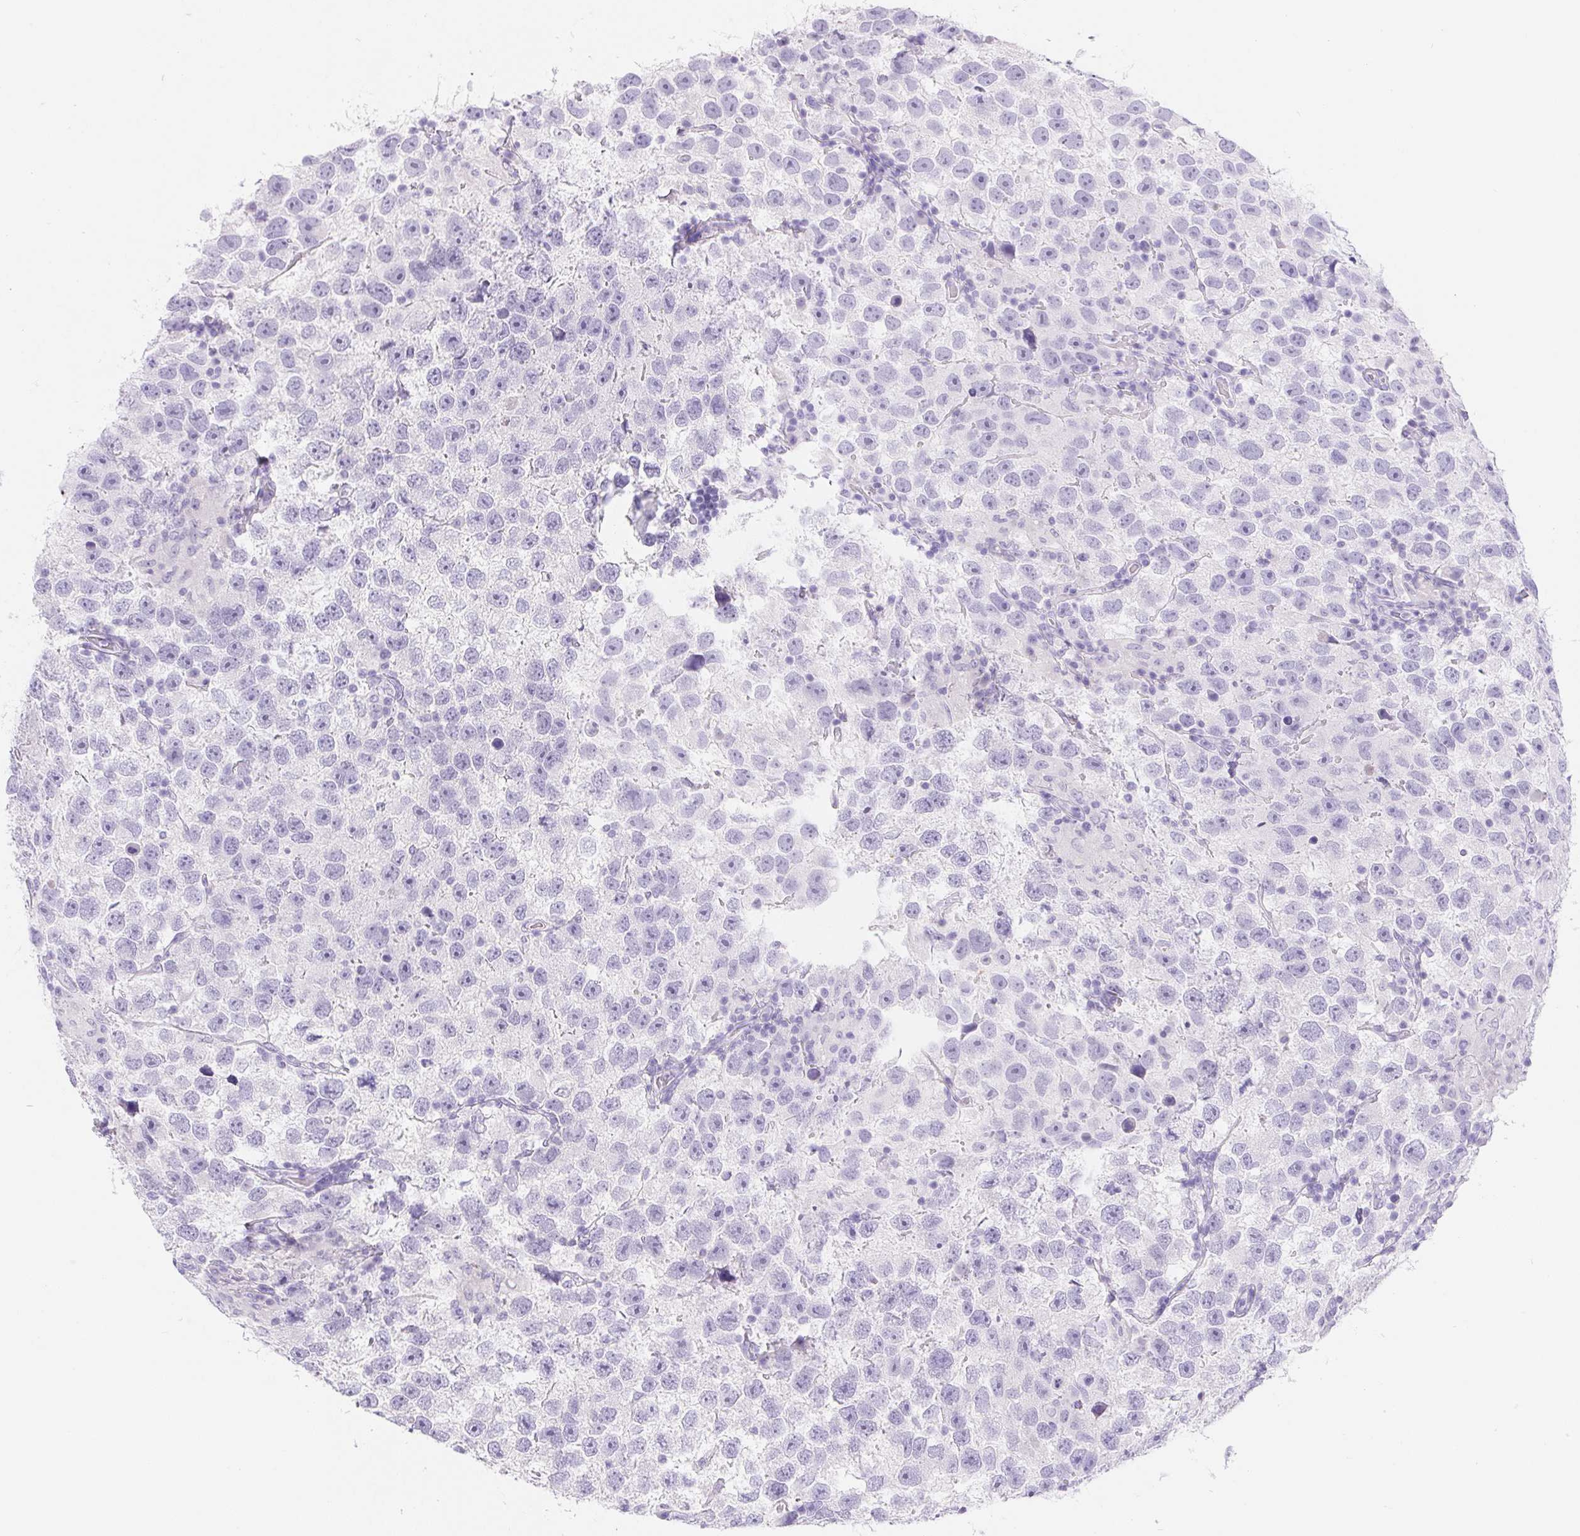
{"staining": {"intensity": "negative", "quantity": "none", "location": "none"}, "tissue": "testis cancer", "cell_type": "Tumor cells", "image_type": "cancer", "snomed": [{"axis": "morphology", "description": "Seminoma, NOS"}, {"axis": "topography", "description": "Testis"}], "caption": "Tumor cells show no significant positivity in testis seminoma. (DAB immunohistochemistry with hematoxylin counter stain).", "gene": "PNLIP", "patient": {"sex": "male", "age": 26}}